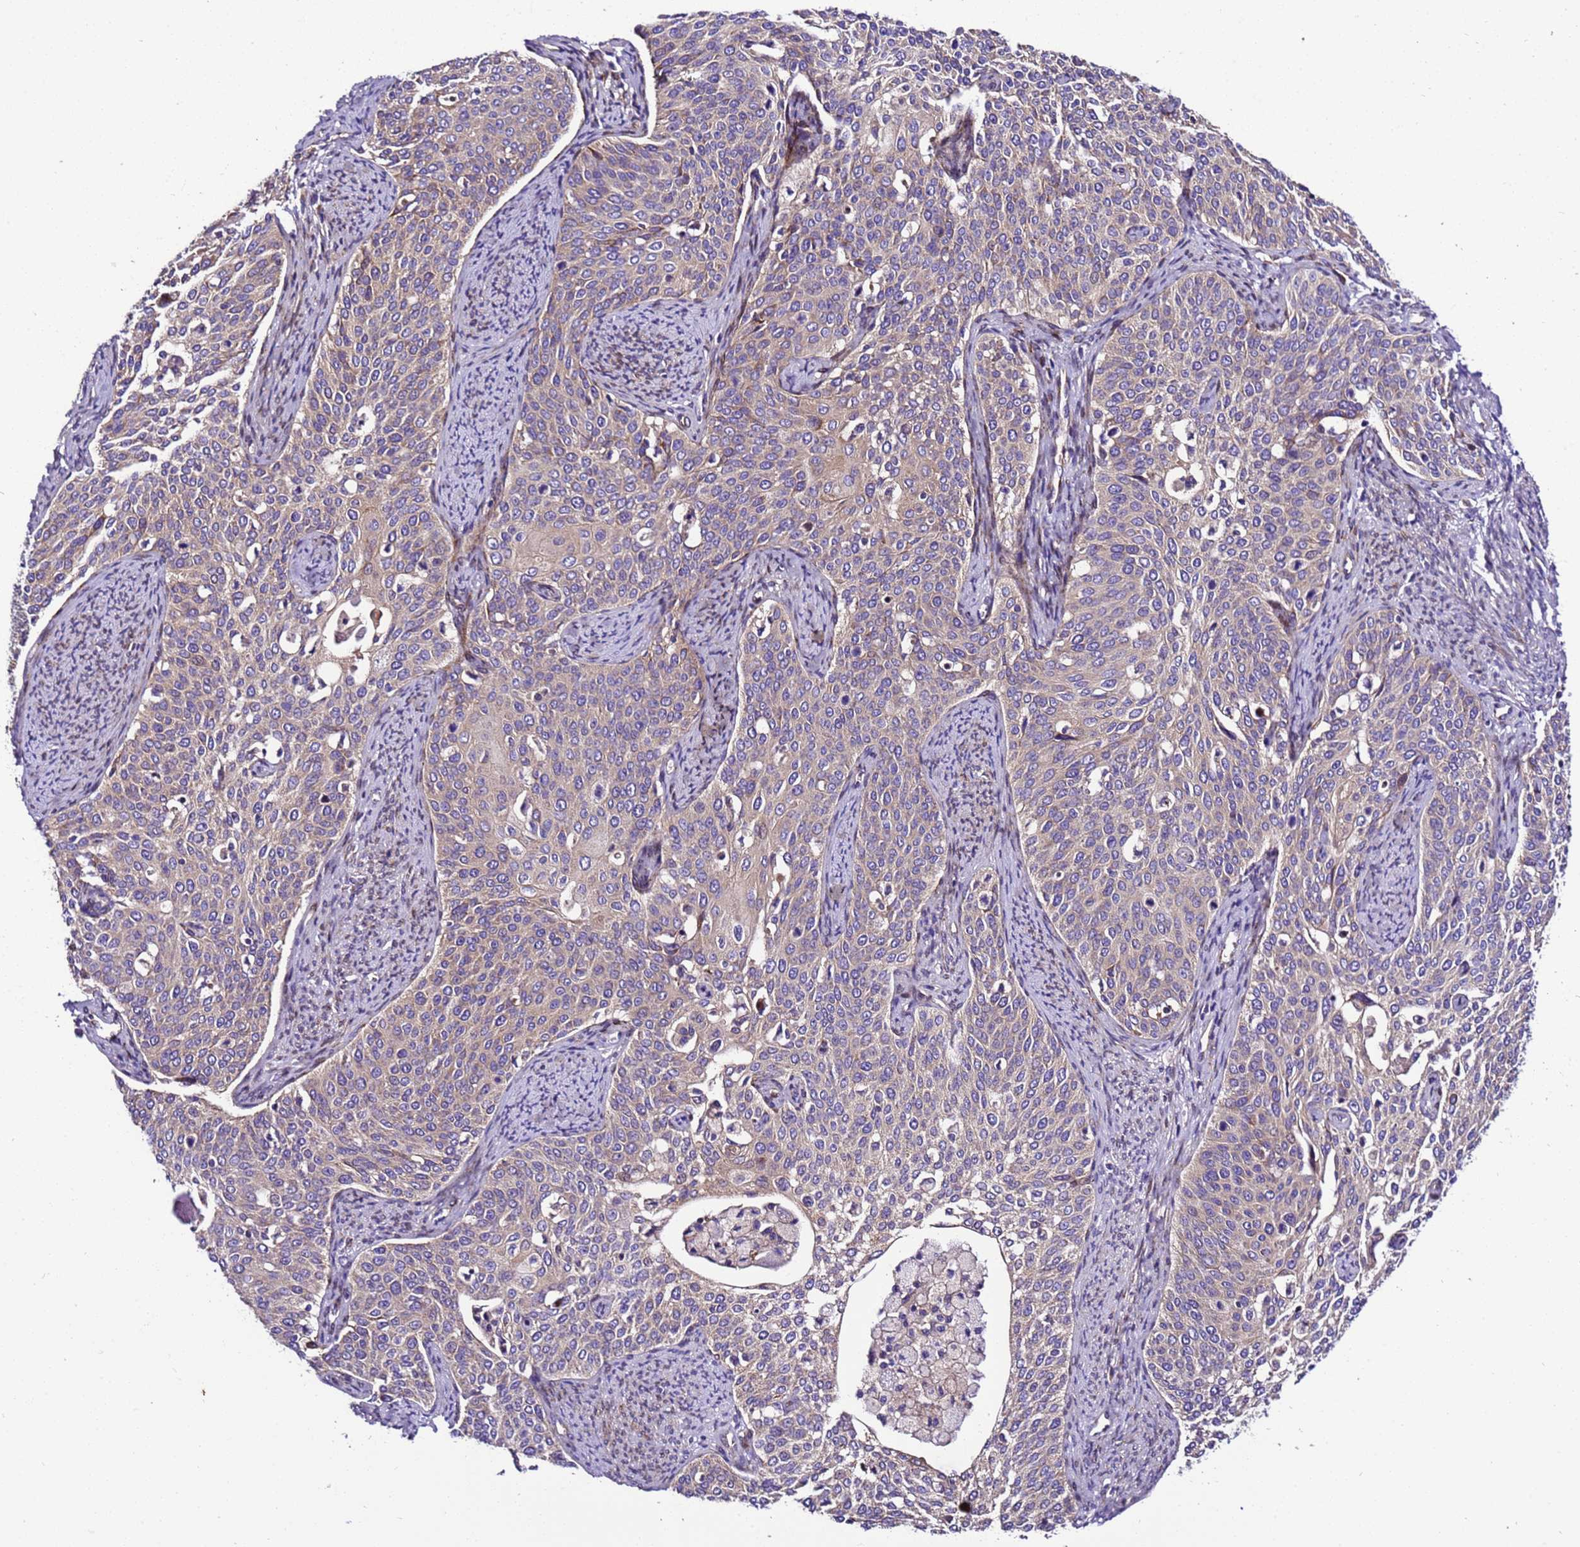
{"staining": {"intensity": "weak", "quantity": "25%-75%", "location": "cytoplasmic/membranous"}, "tissue": "cervical cancer", "cell_type": "Tumor cells", "image_type": "cancer", "snomed": [{"axis": "morphology", "description": "Squamous cell carcinoma, NOS"}, {"axis": "topography", "description": "Cervix"}], "caption": "Brown immunohistochemical staining in squamous cell carcinoma (cervical) demonstrates weak cytoplasmic/membranous expression in approximately 25%-75% of tumor cells.", "gene": "ZNF417", "patient": {"sex": "female", "age": 44}}